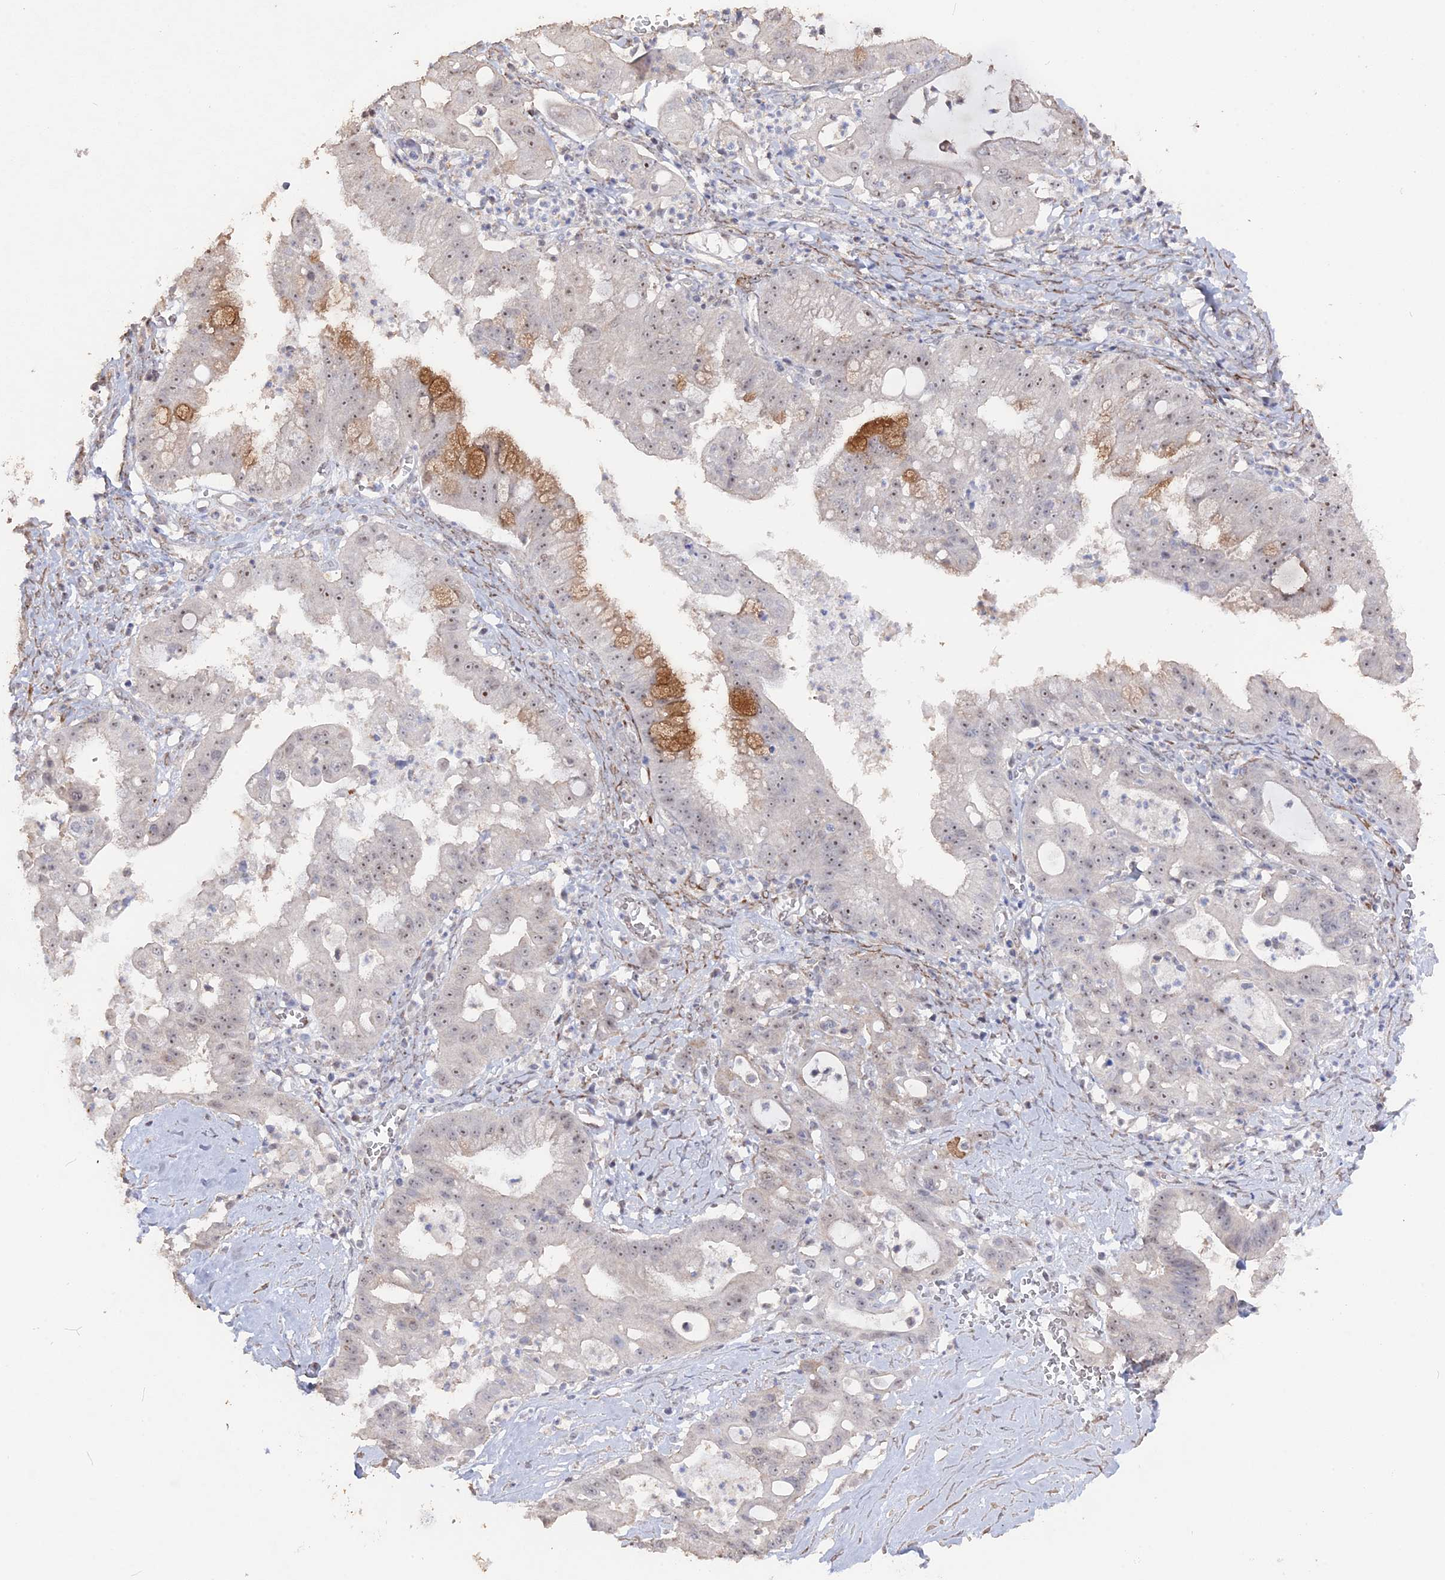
{"staining": {"intensity": "moderate", "quantity": "<25%", "location": "cytoplasmic/membranous"}, "tissue": "ovarian cancer", "cell_type": "Tumor cells", "image_type": "cancer", "snomed": [{"axis": "morphology", "description": "Cystadenocarcinoma, mucinous, NOS"}, {"axis": "topography", "description": "Ovary"}], "caption": "IHC image of ovarian cancer (mucinous cystadenocarcinoma) stained for a protein (brown), which reveals low levels of moderate cytoplasmic/membranous staining in about <25% of tumor cells.", "gene": "SEMG2", "patient": {"sex": "female", "age": 70}}